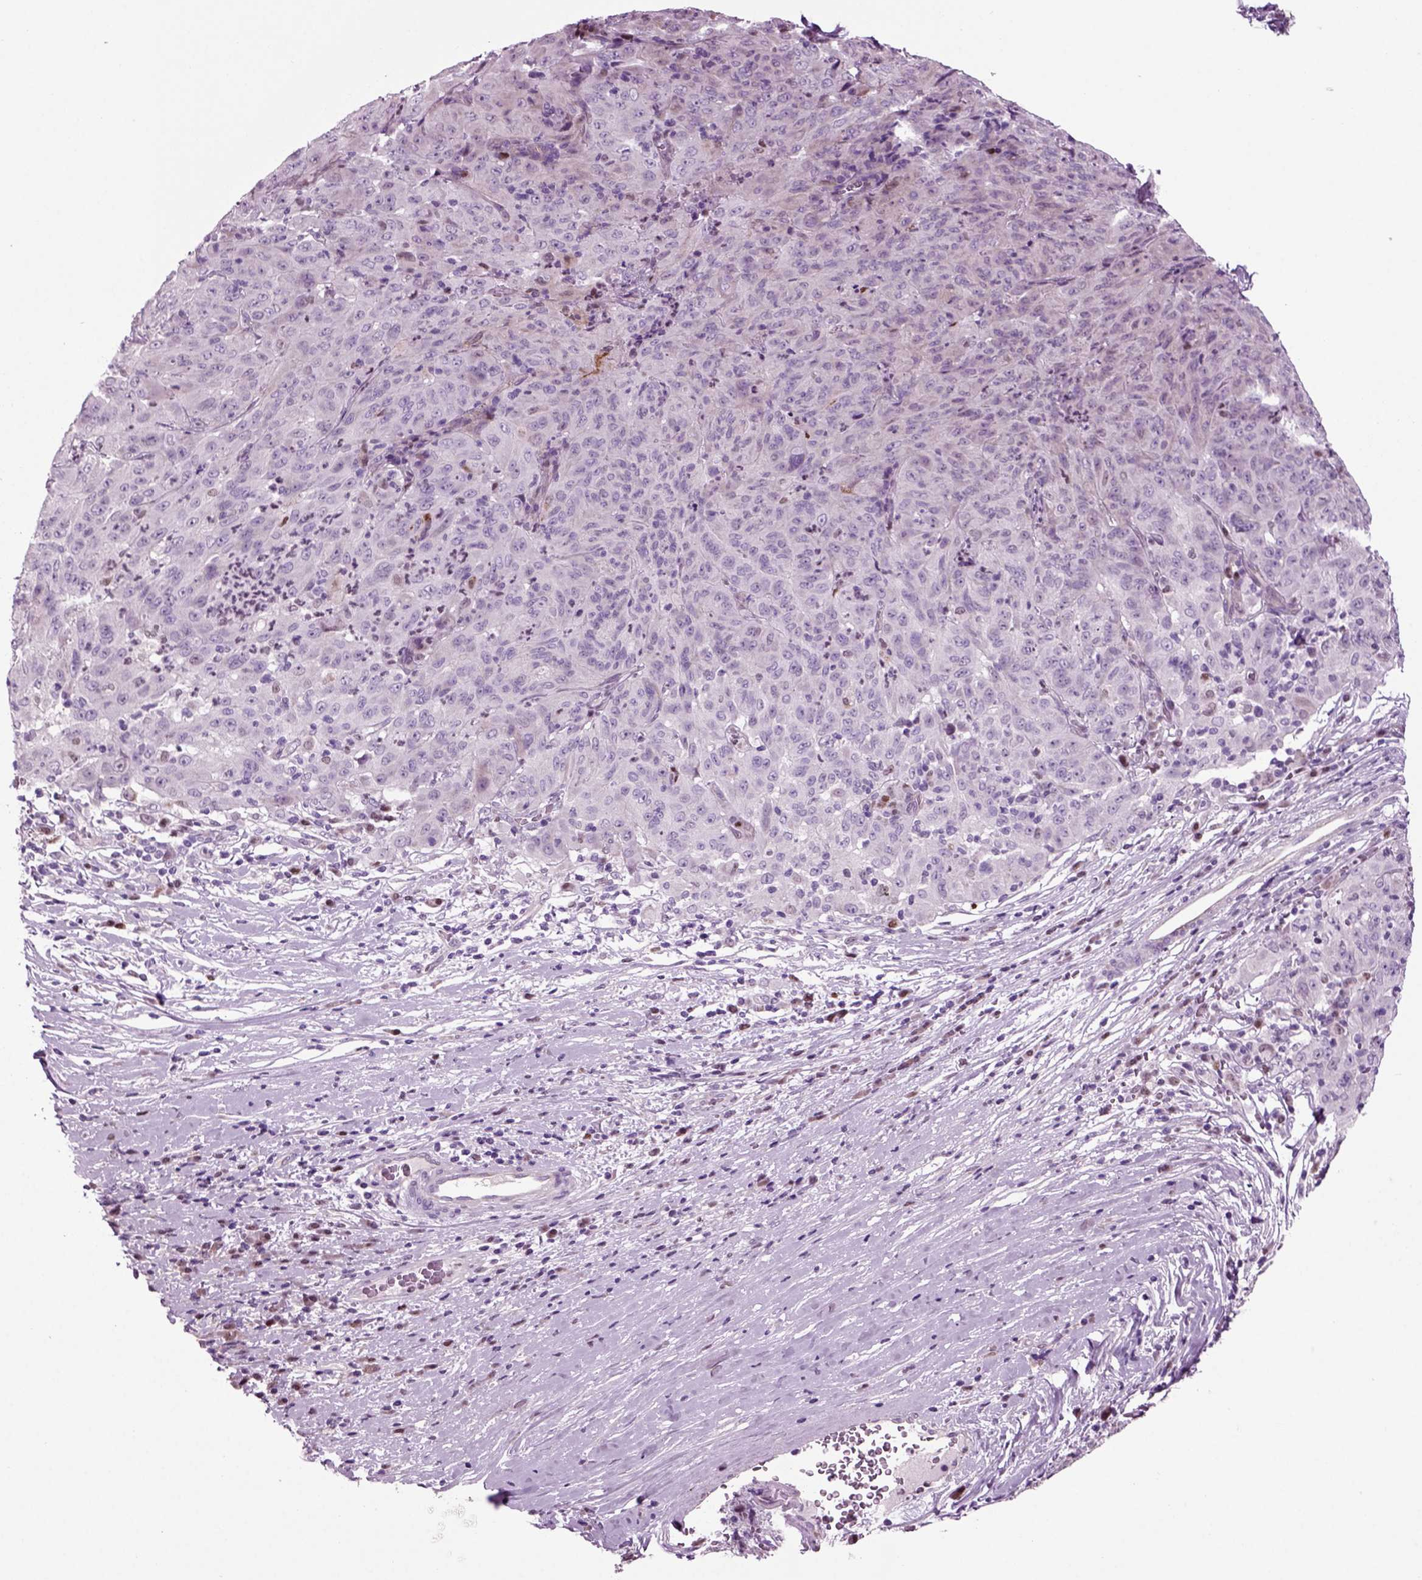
{"staining": {"intensity": "negative", "quantity": "none", "location": "none"}, "tissue": "pancreatic cancer", "cell_type": "Tumor cells", "image_type": "cancer", "snomed": [{"axis": "morphology", "description": "Adenocarcinoma, NOS"}, {"axis": "topography", "description": "Pancreas"}], "caption": "This is an IHC histopathology image of pancreatic adenocarcinoma. There is no positivity in tumor cells.", "gene": "ARID3A", "patient": {"sex": "male", "age": 63}}